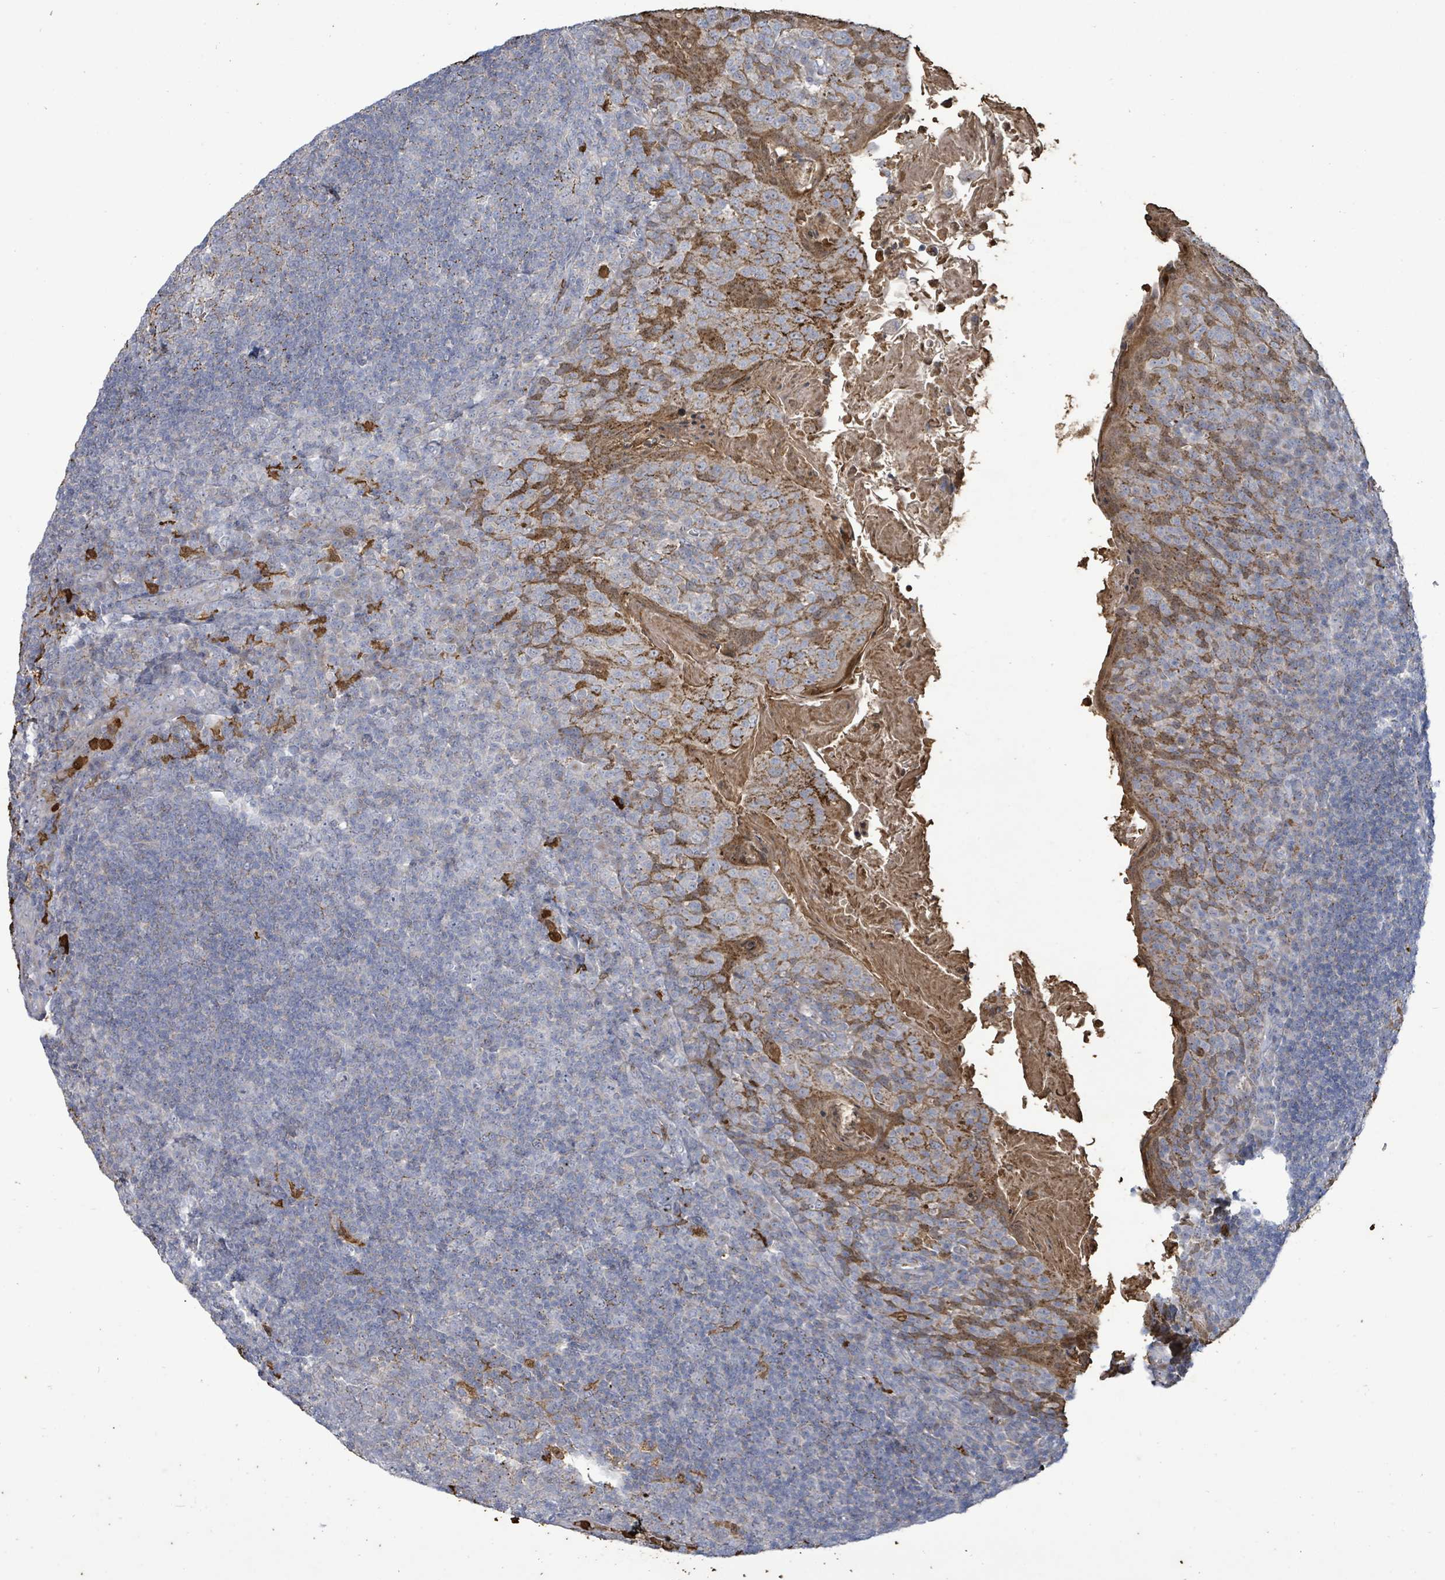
{"staining": {"intensity": "weak", "quantity": "<25%", "location": "cytoplasmic/membranous"}, "tissue": "tonsil", "cell_type": "Germinal center cells", "image_type": "normal", "snomed": [{"axis": "morphology", "description": "Normal tissue, NOS"}, {"axis": "topography", "description": "Tonsil"}], "caption": "The photomicrograph demonstrates no staining of germinal center cells in unremarkable tonsil.", "gene": "FAM210A", "patient": {"sex": "female", "age": 10}}